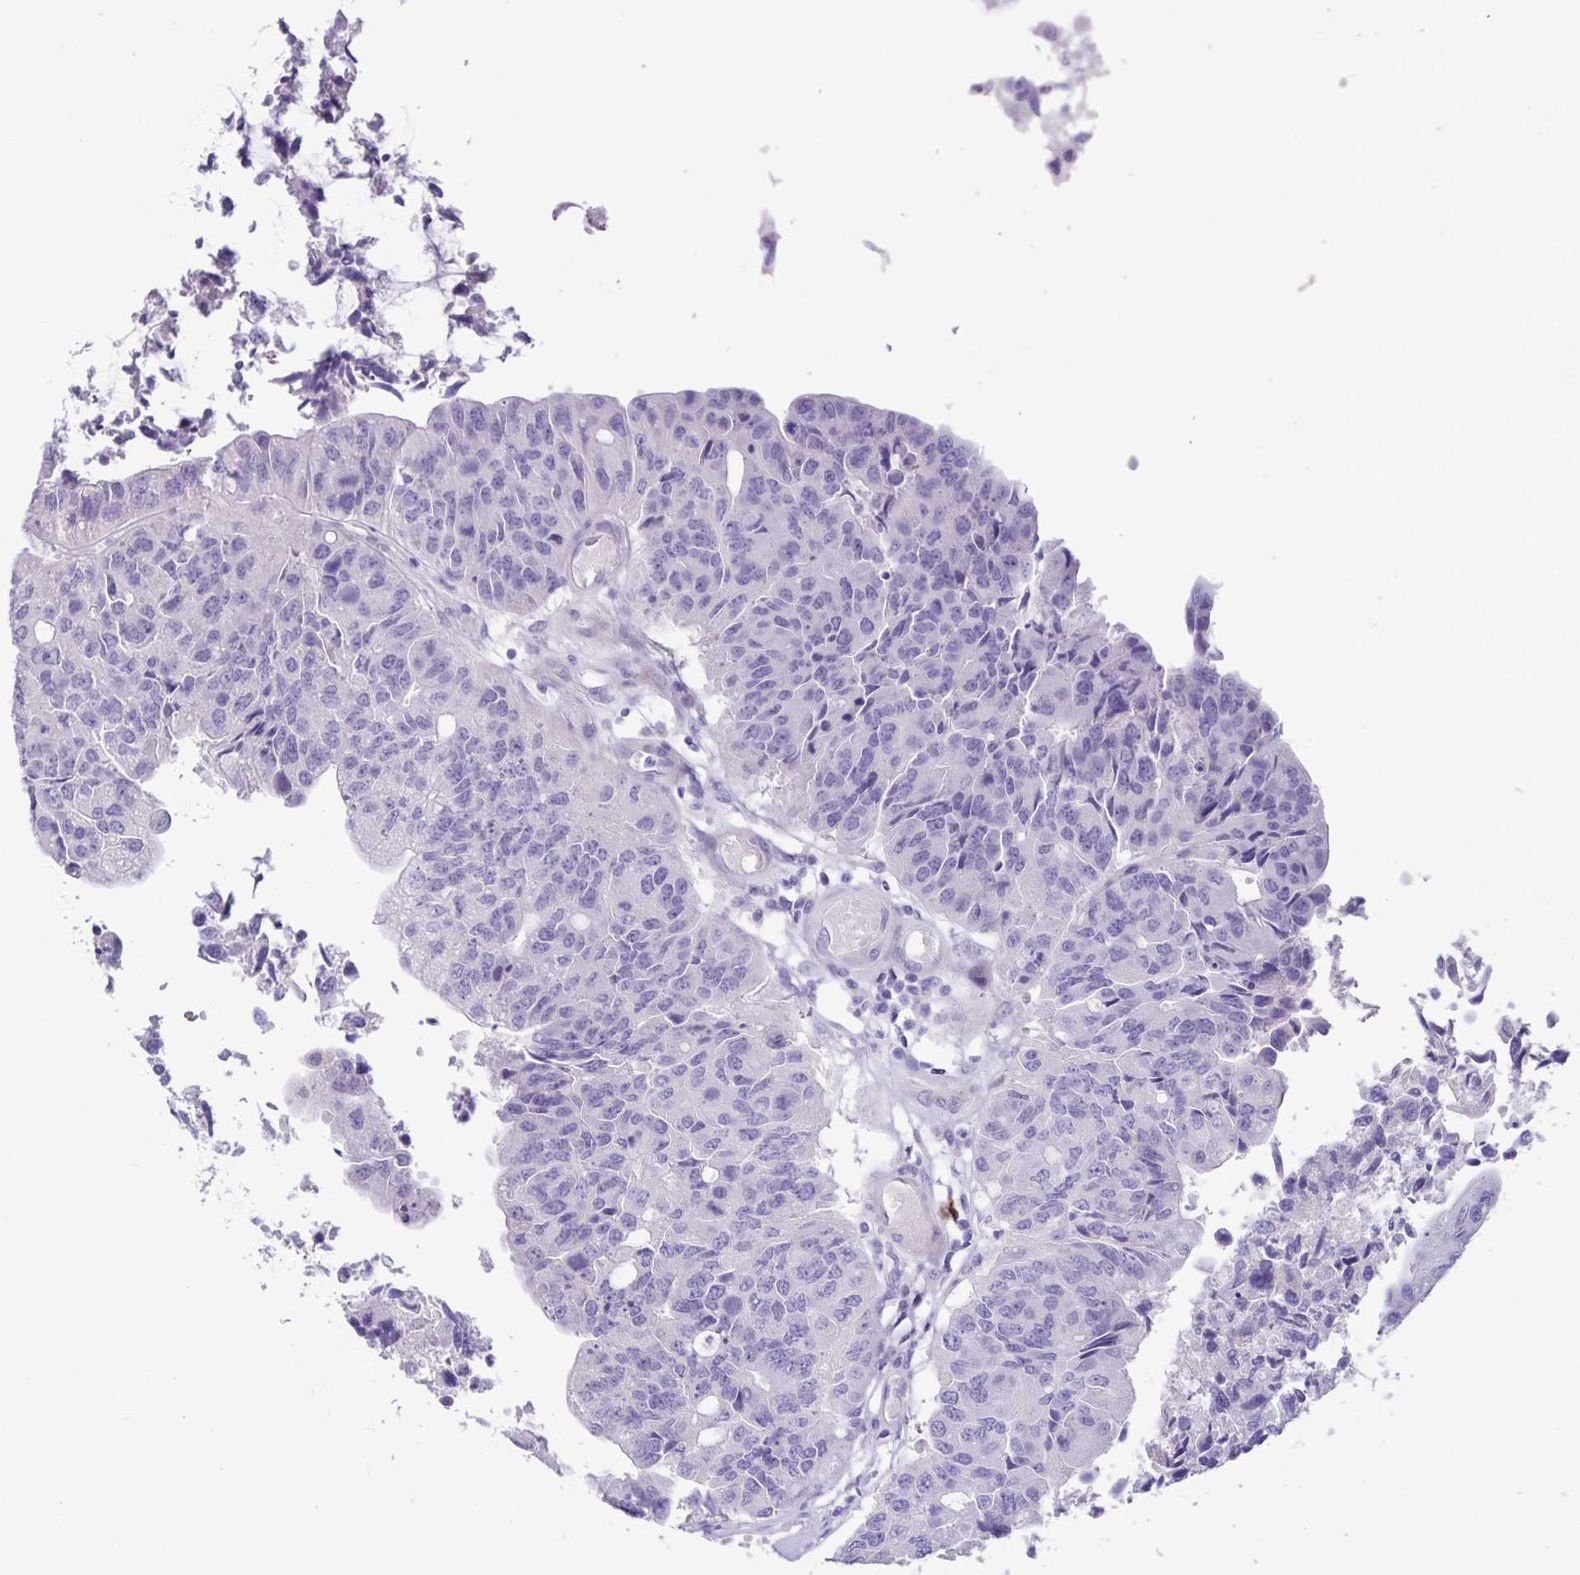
{"staining": {"intensity": "negative", "quantity": "none", "location": "none"}, "tissue": "colorectal cancer", "cell_type": "Tumor cells", "image_type": "cancer", "snomed": [{"axis": "morphology", "description": "Adenocarcinoma, NOS"}, {"axis": "topography", "description": "Colon"}], "caption": "This micrograph is of colorectal cancer stained with IHC to label a protein in brown with the nuclei are counter-stained blue. There is no staining in tumor cells. (DAB IHC visualized using brightfield microscopy, high magnification).", "gene": "IBTK", "patient": {"sex": "female", "age": 67}}